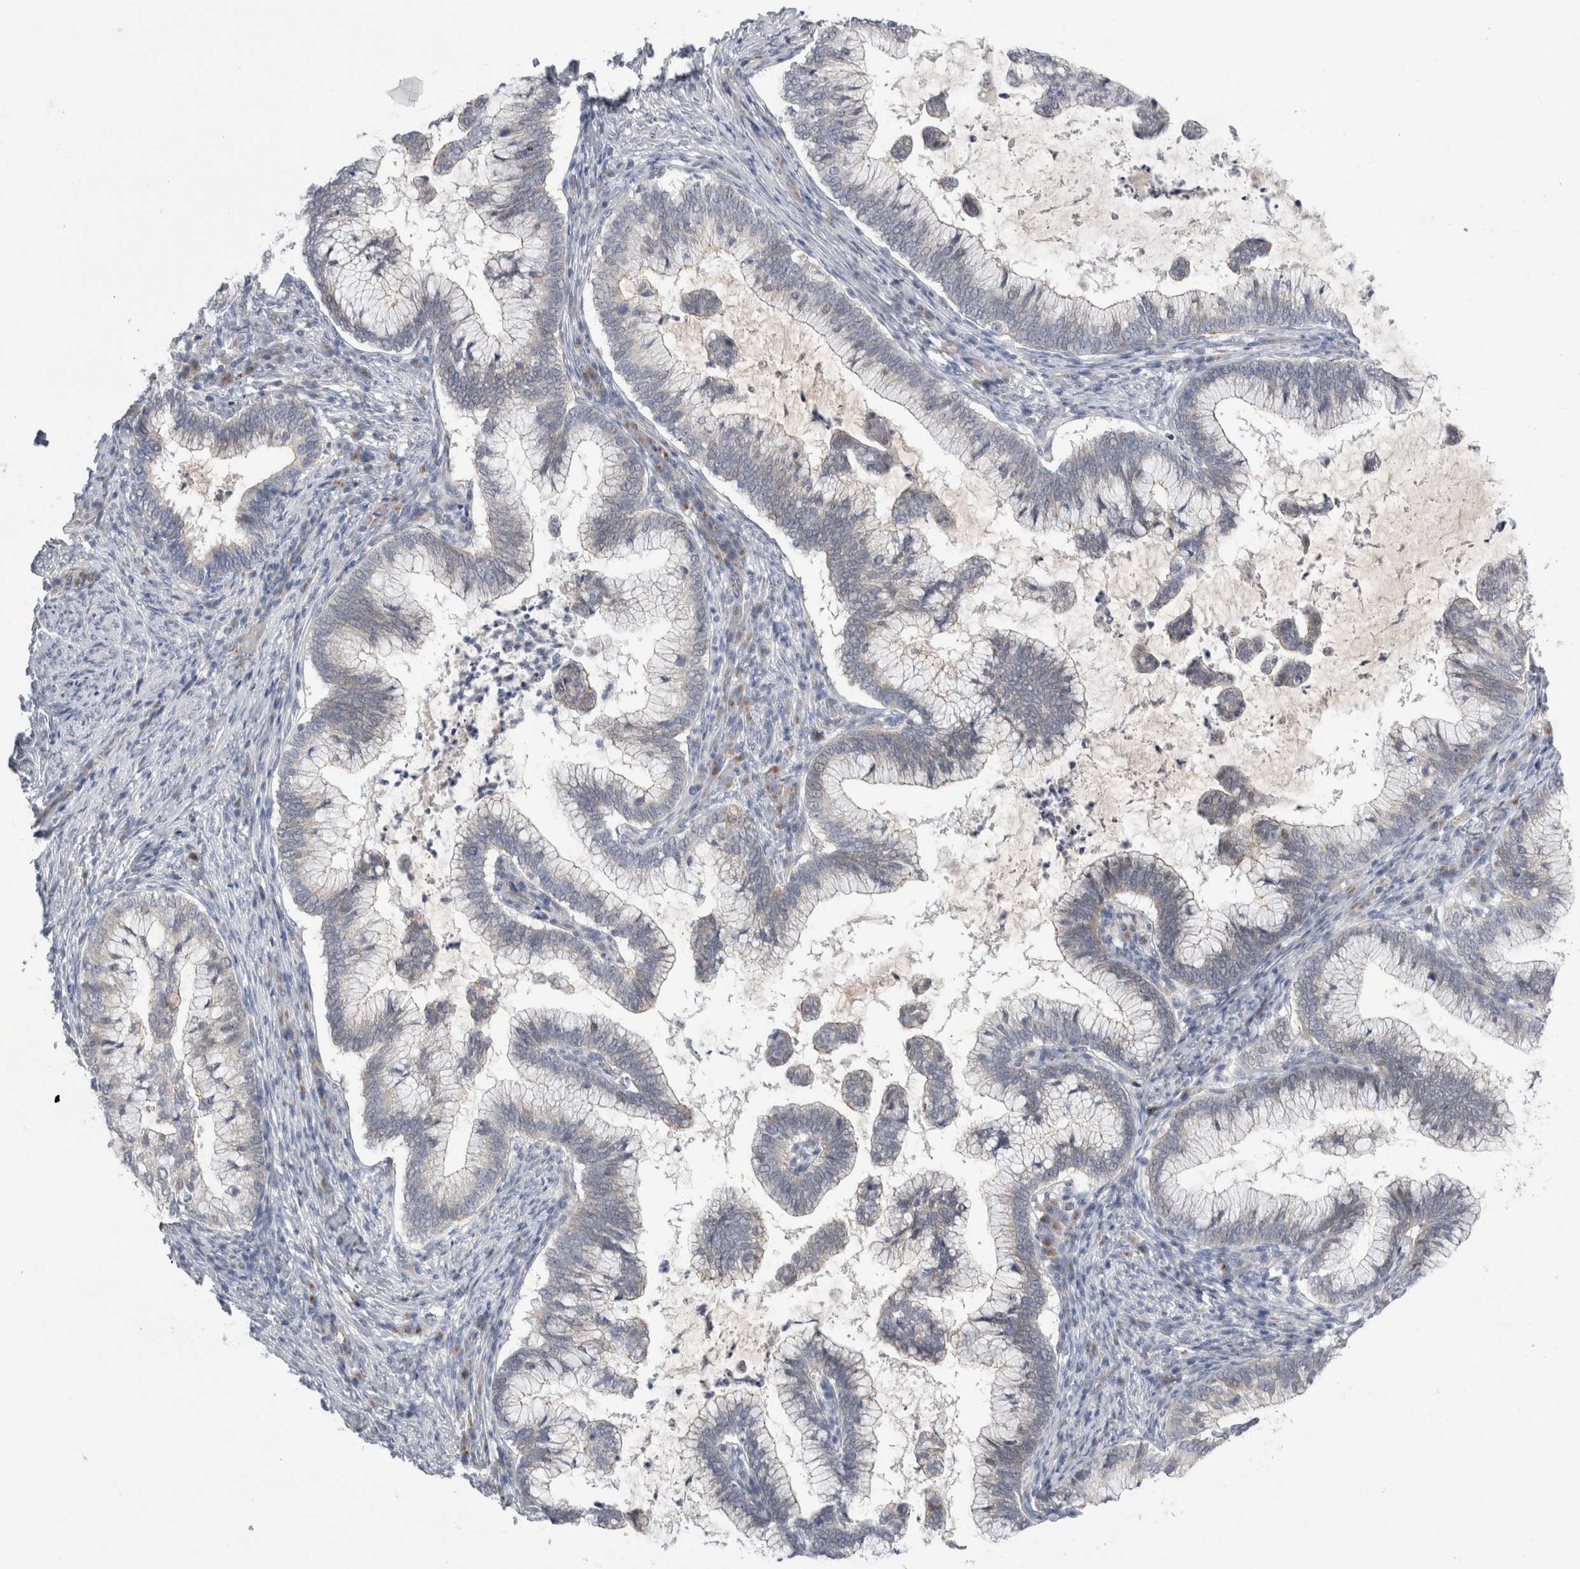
{"staining": {"intensity": "negative", "quantity": "none", "location": "none"}, "tissue": "cervical cancer", "cell_type": "Tumor cells", "image_type": "cancer", "snomed": [{"axis": "morphology", "description": "Adenocarcinoma, NOS"}, {"axis": "topography", "description": "Cervix"}], "caption": "An immunohistochemistry (IHC) image of adenocarcinoma (cervical) is shown. There is no staining in tumor cells of adenocarcinoma (cervical).", "gene": "TAFA5", "patient": {"sex": "female", "age": 36}}